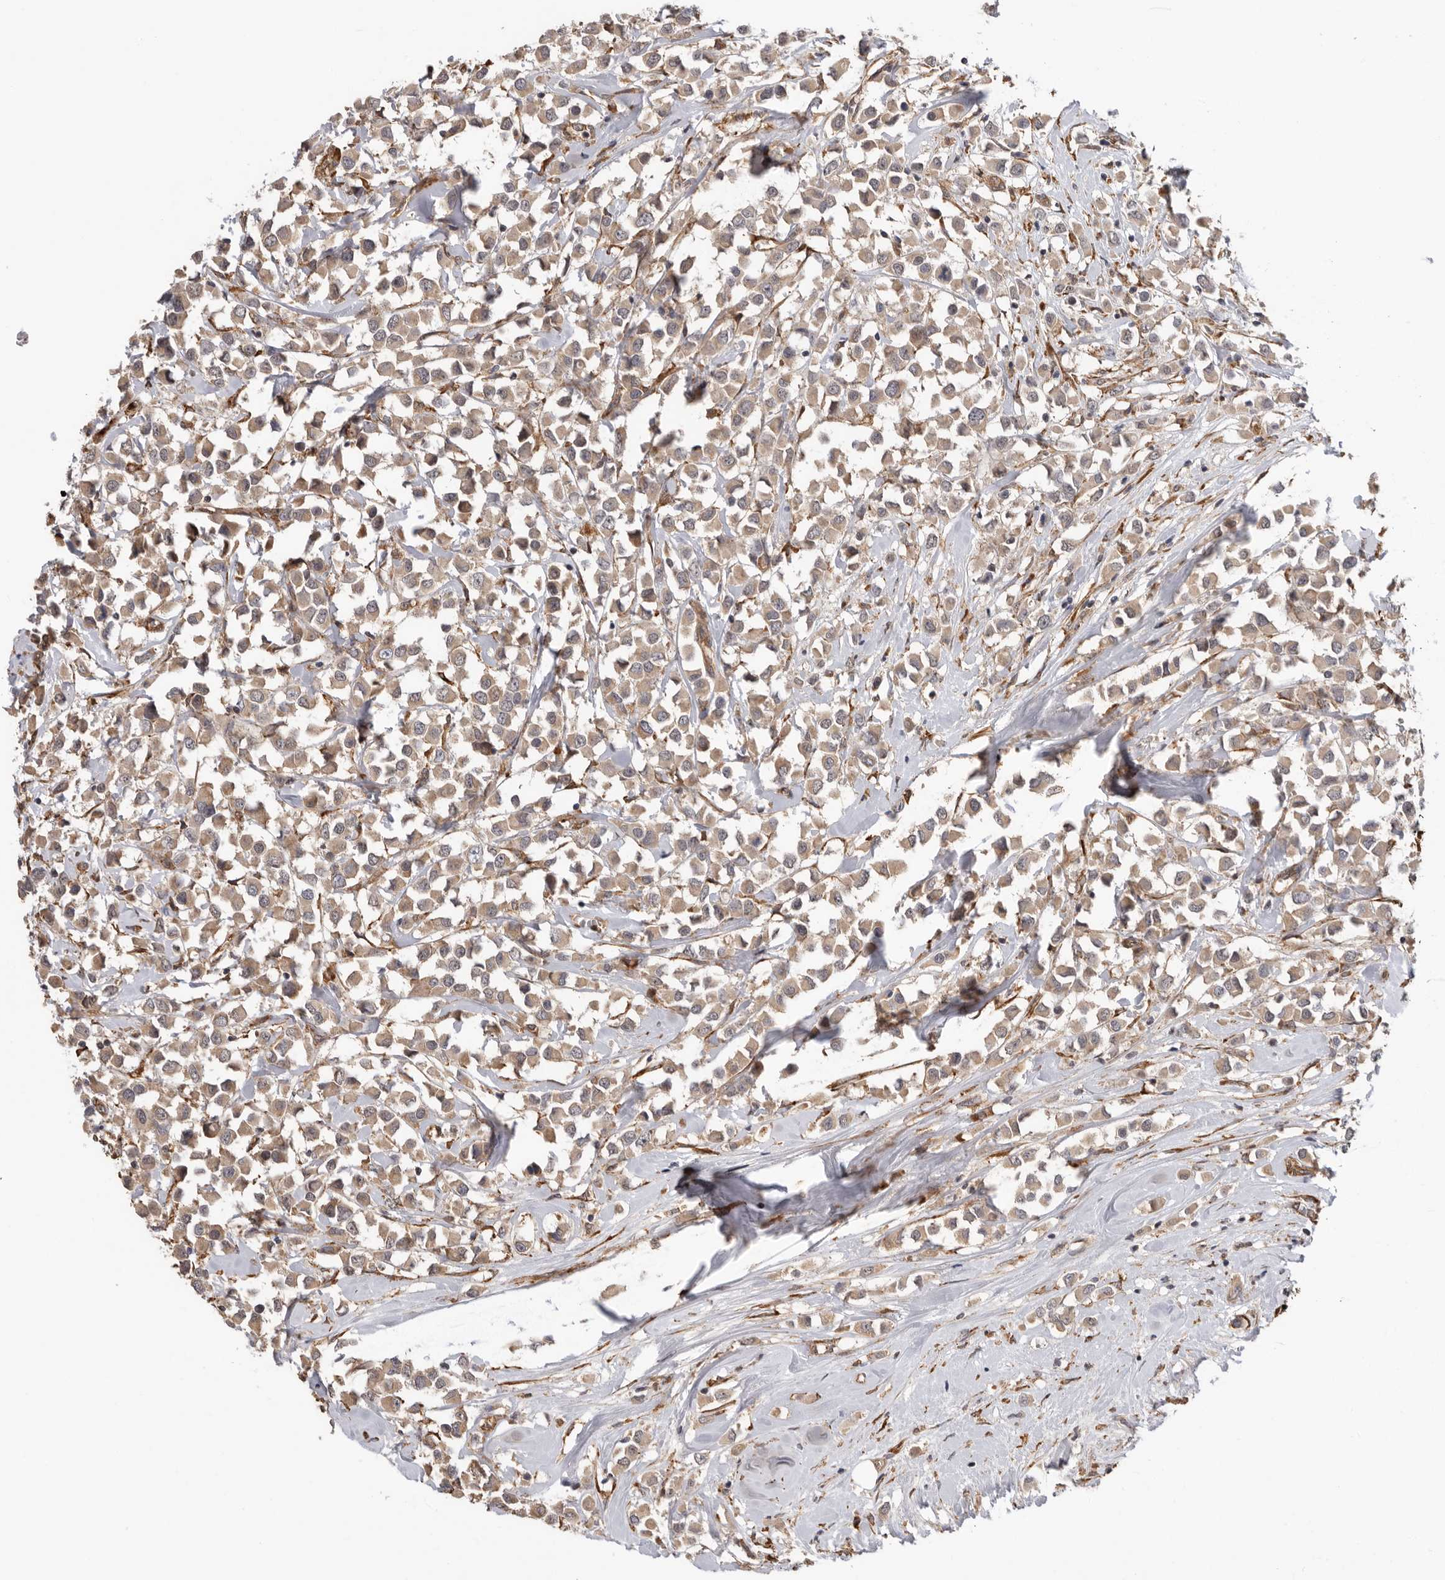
{"staining": {"intensity": "weak", "quantity": ">75%", "location": "cytoplasmic/membranous"}, "tissue": "breast cancer", "cell_type": "Tumor cells", "image_type": "cancer", "snomed": [{"axis": "morphology", "description": "Duct carcinoma"}, {"axis": "topography", "description": "Breast"}], "caption": "Immunohistochemistry (IHC) (DAB) staining of intraductal carcinoma (breast) shows weak cytoplasmic/membranous protein positivity in about >75% of tumor cells.", "gene": "CDC42BPB", "patient": {"sex": "female", "age": 61}}